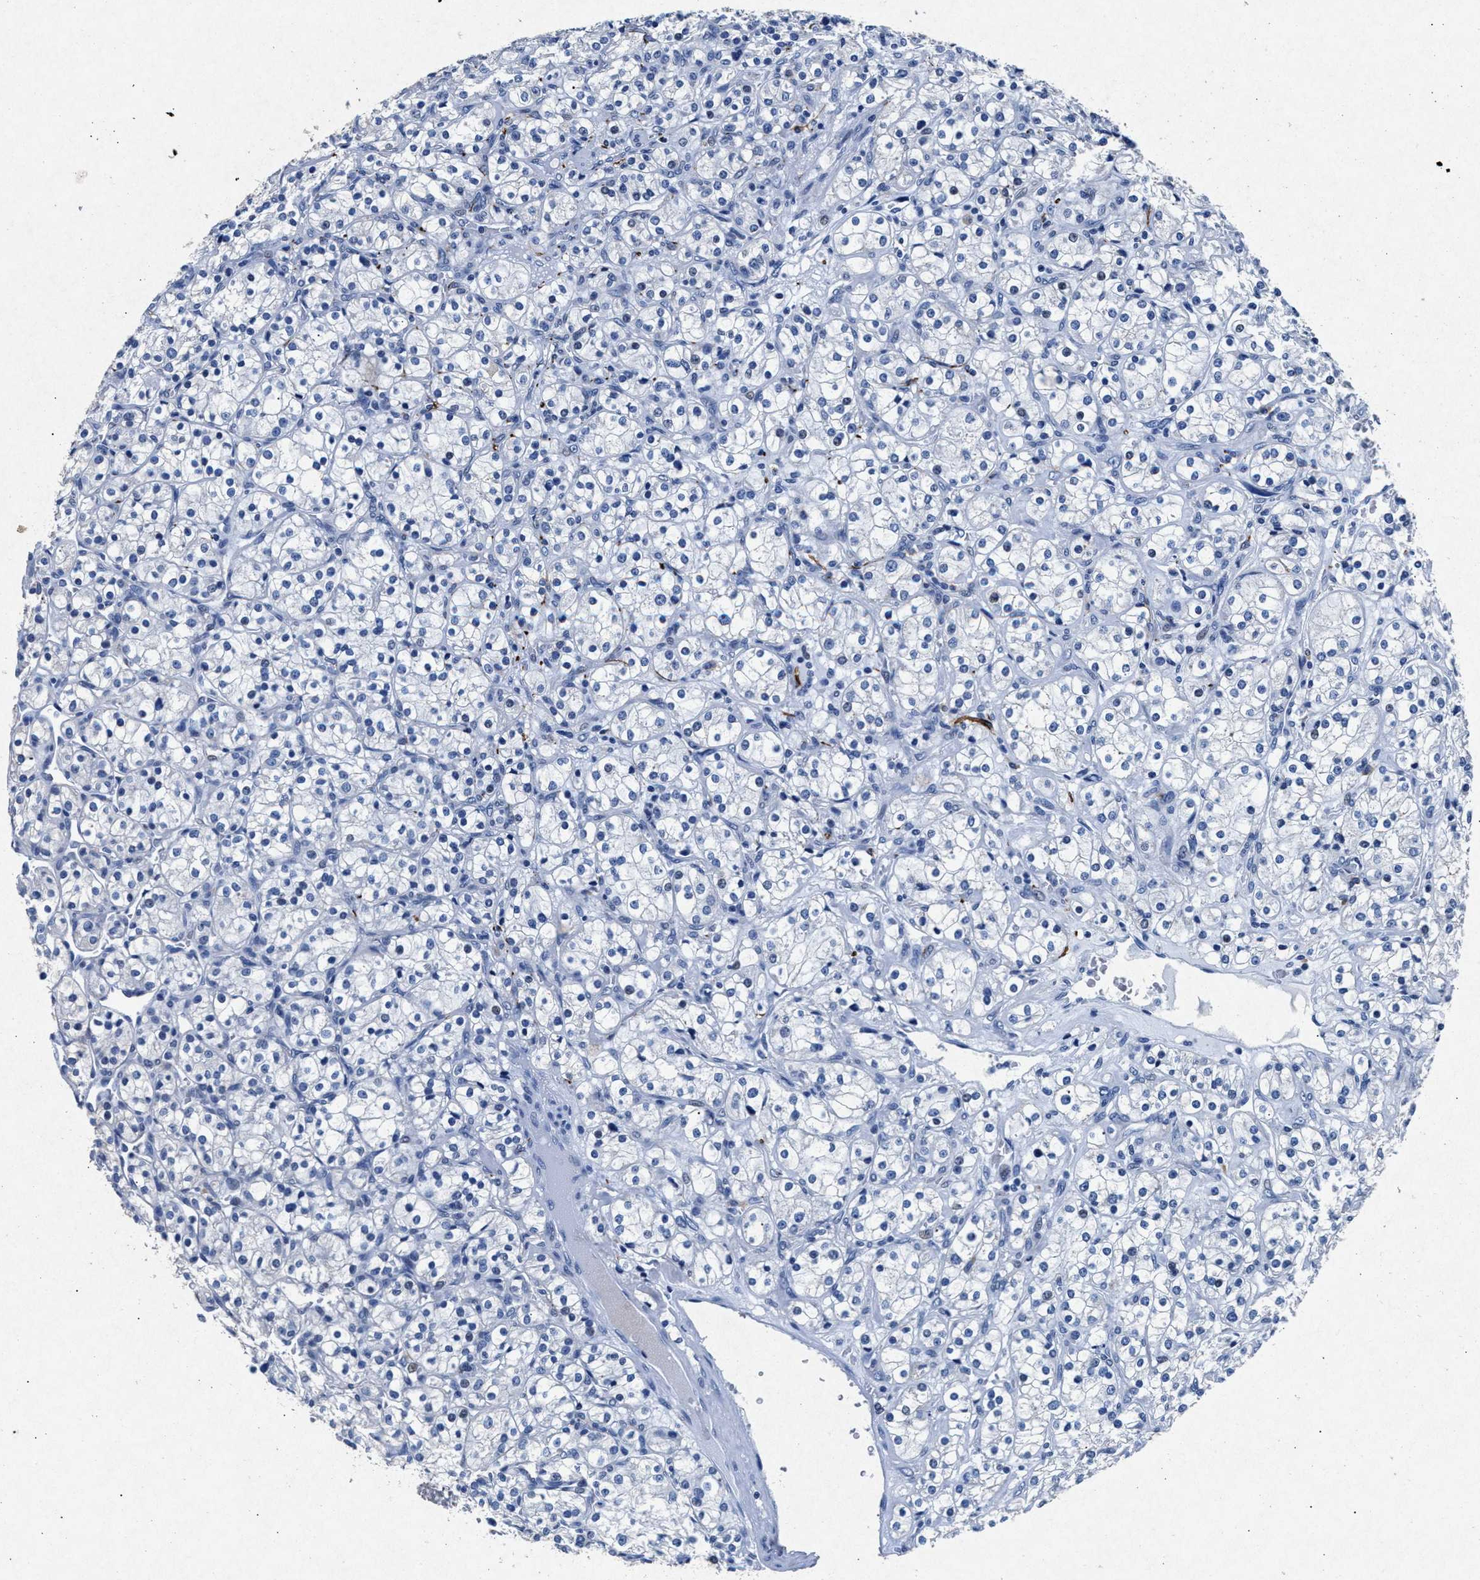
{"staining": {"intensity": "negative", "quantity": "none", "location": "none"}, "tissue": "renal cancer", "cell_type": "Tumor cells", "image_type": "cancer", "snomed": [{"axis": "morphology", "description": "Adenocarcinoma, NOS"}, {"axis": "topography", "description": "Kidney"}], "caption": "Immunohistochemistry (IHC) photomicrograph of renal adenocarcinoma stained for a protein (brown), which displays no positivity in tumor cells.", "gene": "MAP6", "patient": {"sex": "male", "age": 77}}